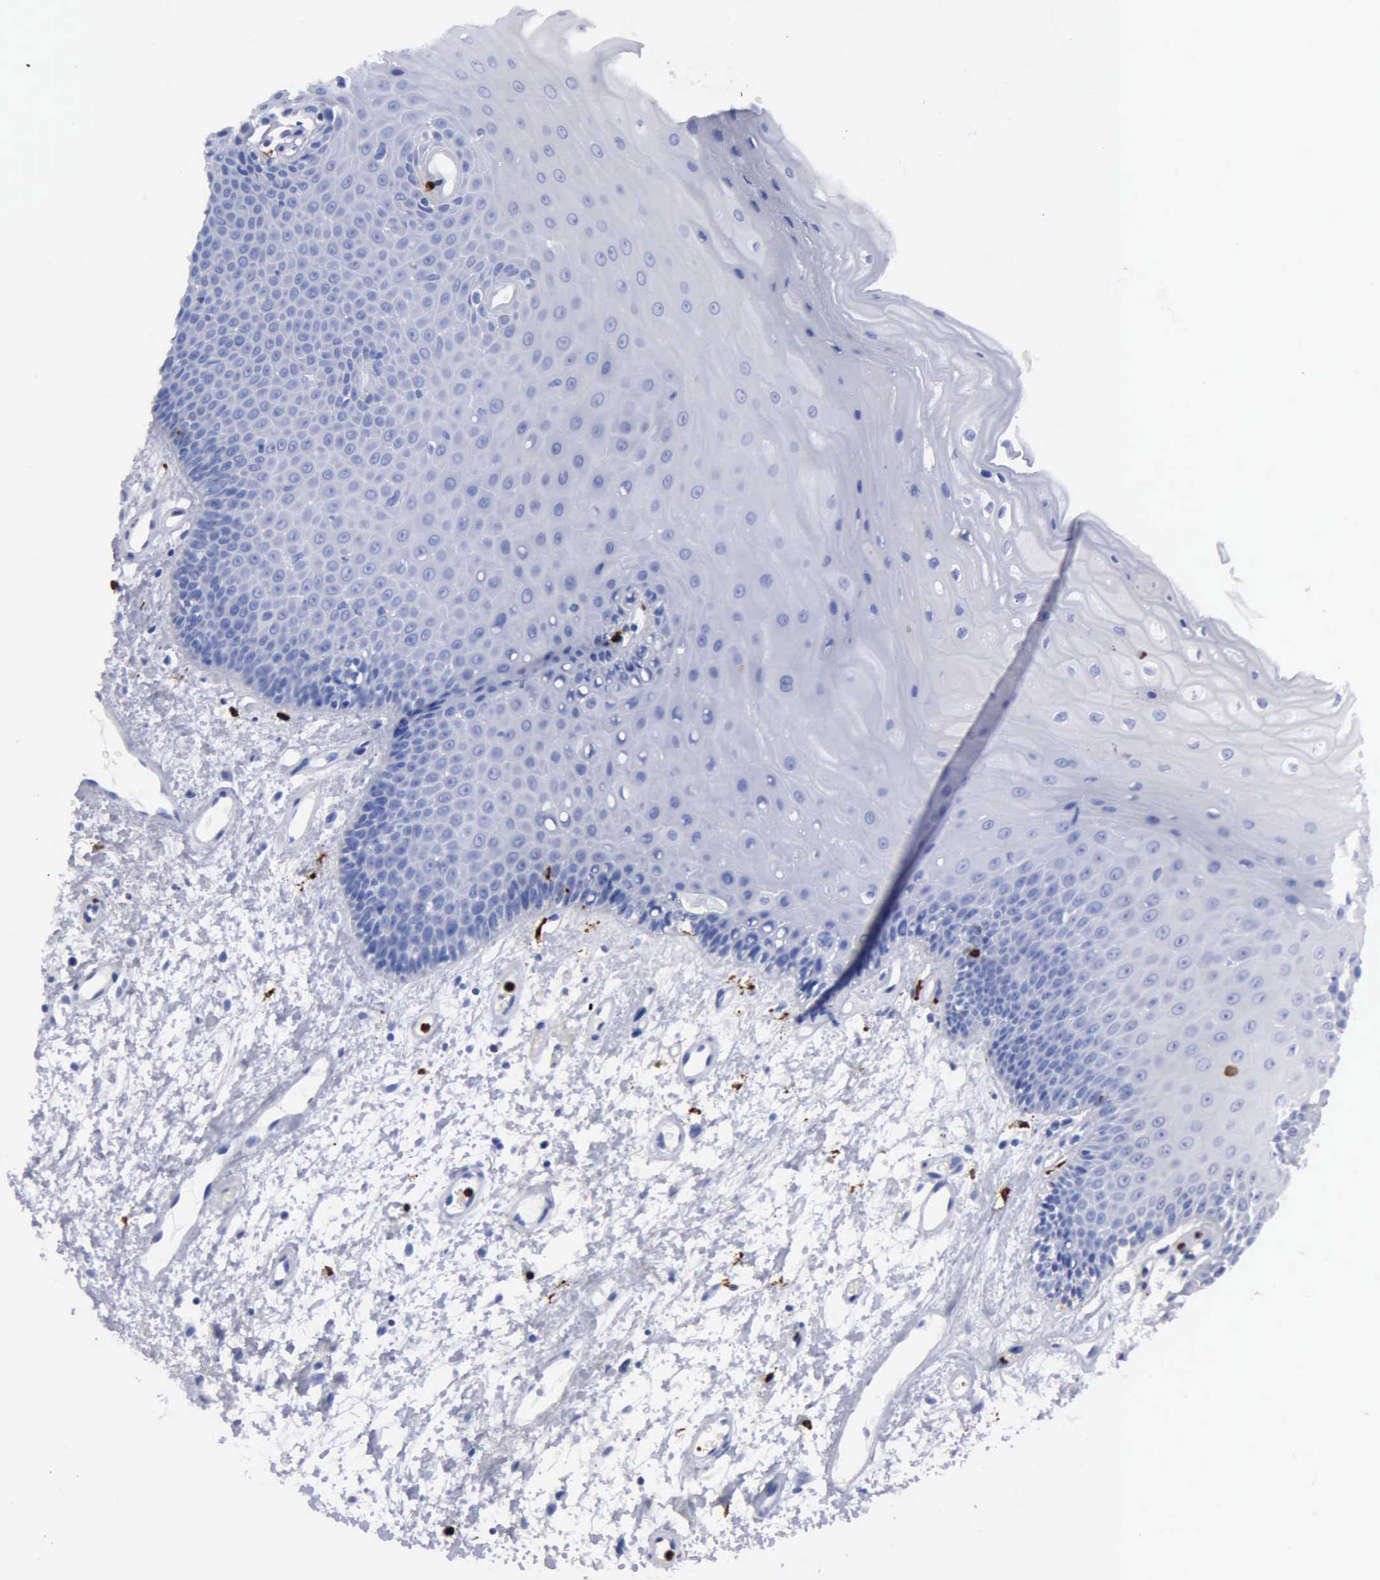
{"staining": {"intensity": "negative", "quantity": "none", "location": "none"}, "tissue": "oral mucosa", "cell_type": "Squamous epithelial cells", "image_type": "normal", "snomed": [{"axis": "morphology", "description": "Normal tissue, NOS"}, {"axis": "topography", "description": "Oral tissue"}], "caption": "A high-resolution micrograph shows IHC staining of normal oral mucosa, which exhibits no significant expression in squamous epithelial cells. (DAB IHC, high magnification).", "gene": "CTSG", "patient": {"sex": "female", "age": 79}}